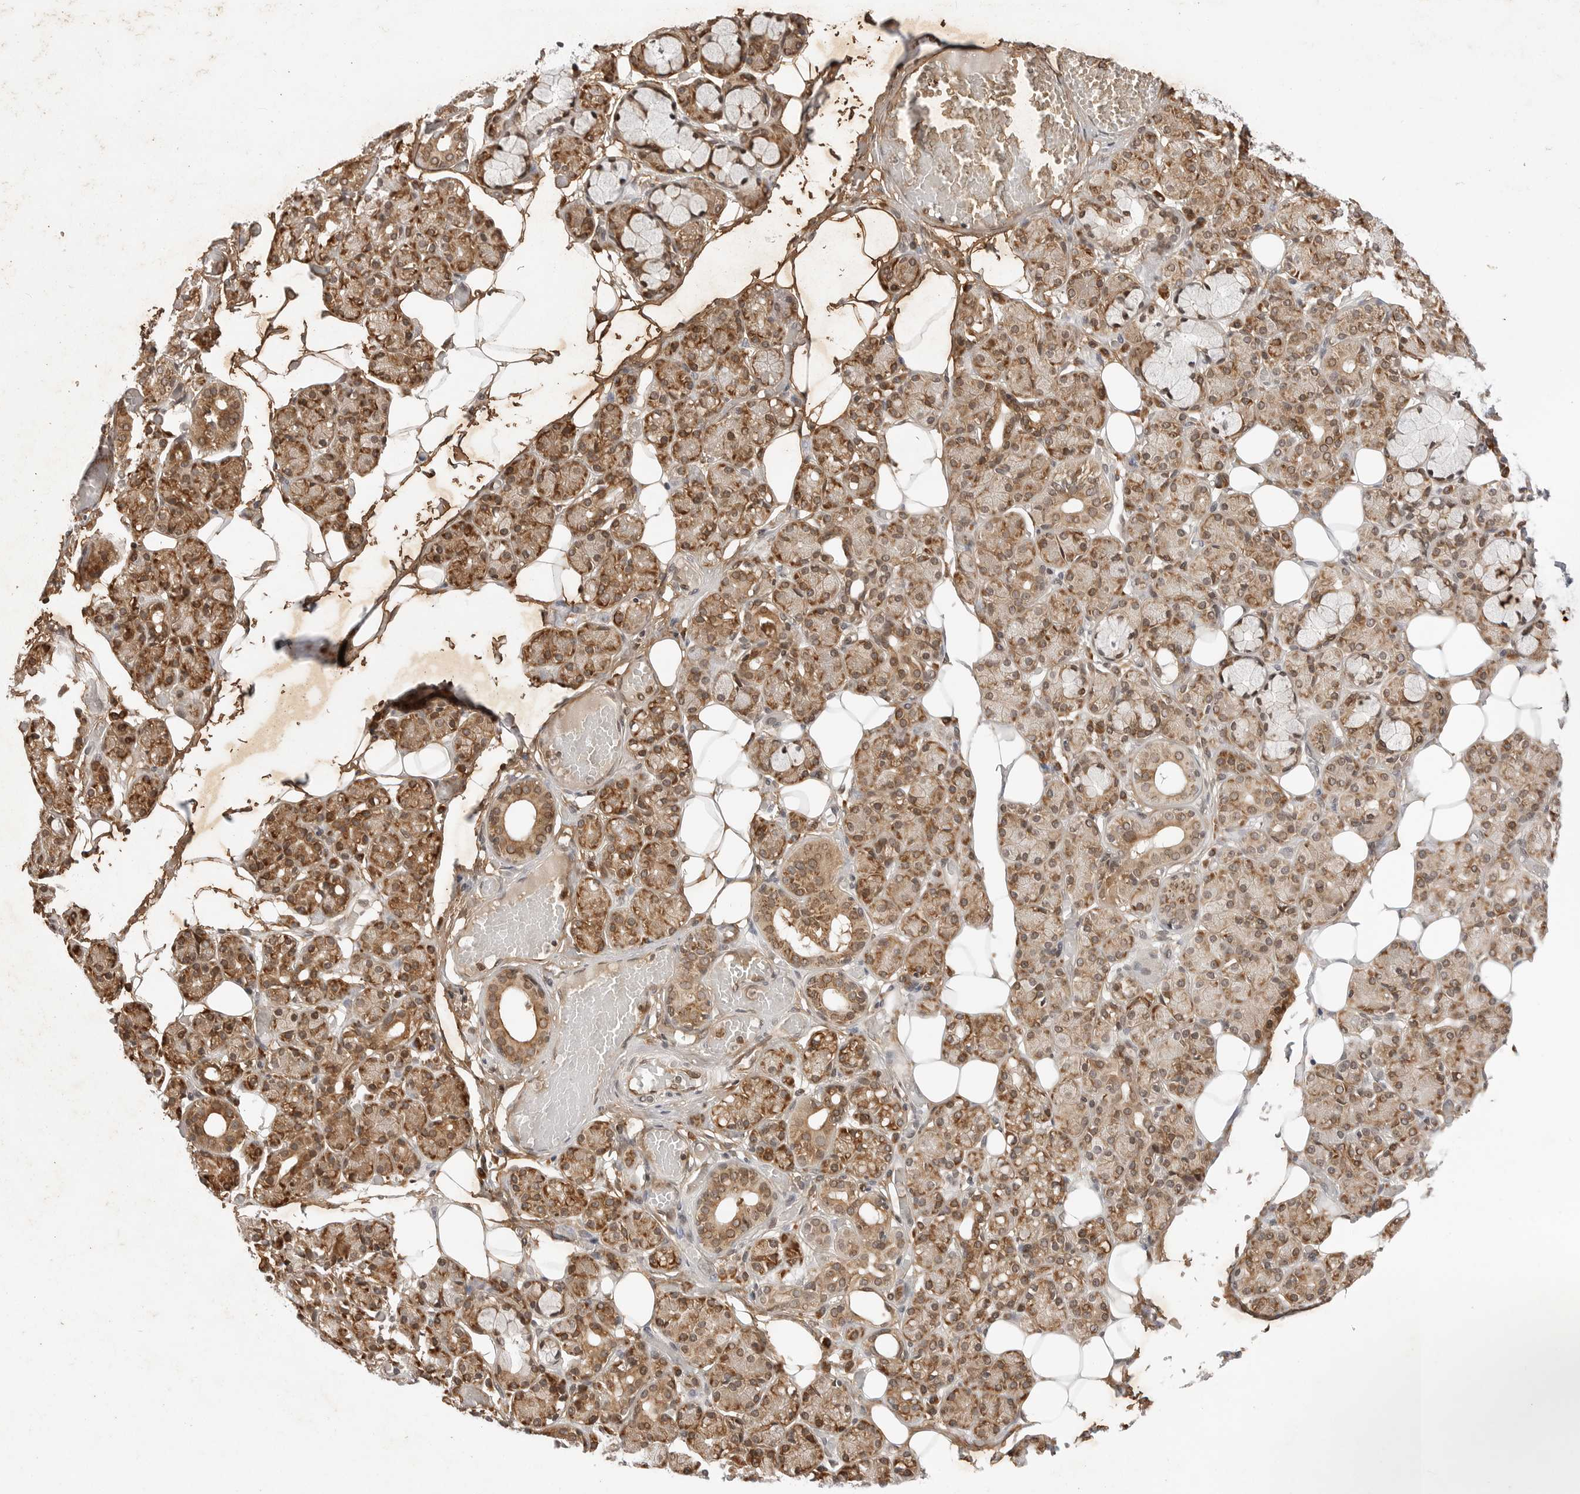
{"staining": {"intensity": "strong", "quantity": "25%-75%", "location": "cytoplasmic/membranous,nuclear"}, "tissue": "salivary gland", "cell_type": "Glandular cells", "image_type": "normal", "snomed": [{"axis": "morphology", "description": "Normal tissue, NOS"}, {"axis": "topography", "description": "Salivary gland"}], "caption": "A photomicrograph of salivary gland stained for a protein demonstrates strong cytoplasmic/membranous,nuclear brown staining in glandular cells. The staining is performed using DAB brown chromogen to label protein expression. The nuclei are counter-stained blue using hematoxylin.", "gene": "TIPRL", "patient": {"sex": "male", "age": 63}}